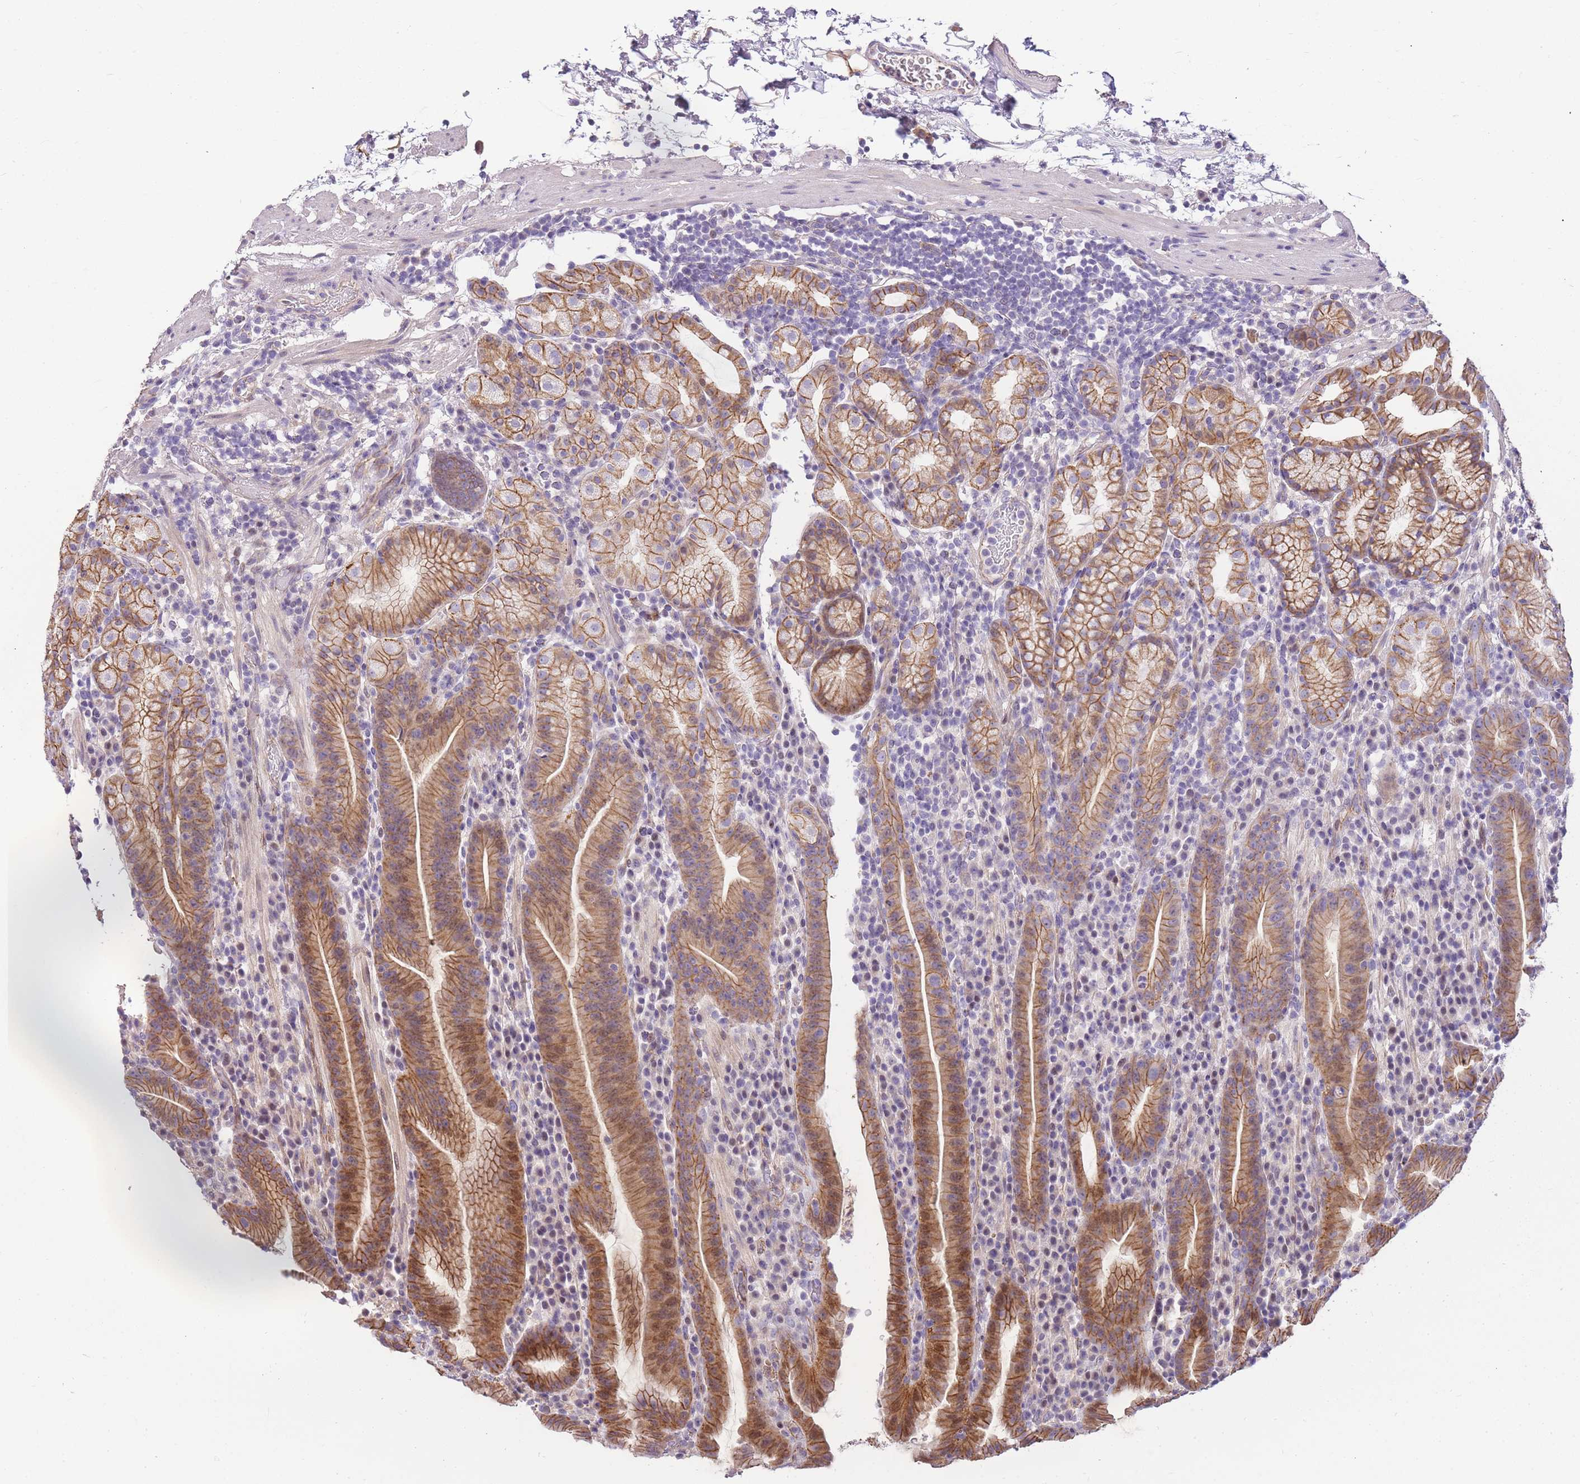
{"staining": {"intensity": "moderate", "quantity": ">75%", "location": "cytoplasmic/membranous"}, "tissue": "stomach", "cell_type": "Glandular cells", "image_type": "normal", "snomed": [{"axis": "morphology", "description": "Normal tissue, NOS"}, {"axis": "morphology", "description": "Inflammation, NOS"}, {"axis": "topography", "description": "Stomach"}], "caption": "Protein staining by immunohistochemistry (IHC) exhibits moderate cytoplasmic/membranous expression in approximately >75% of glandular cells in unremarkable stomach. The protein of interest is stained brown, and the nuclei are stained in blue (DAB IHC with brightfield microscopy, high magnification).", "gene": "CLBA1", "patient": {"sex": "male", "age": 79}}